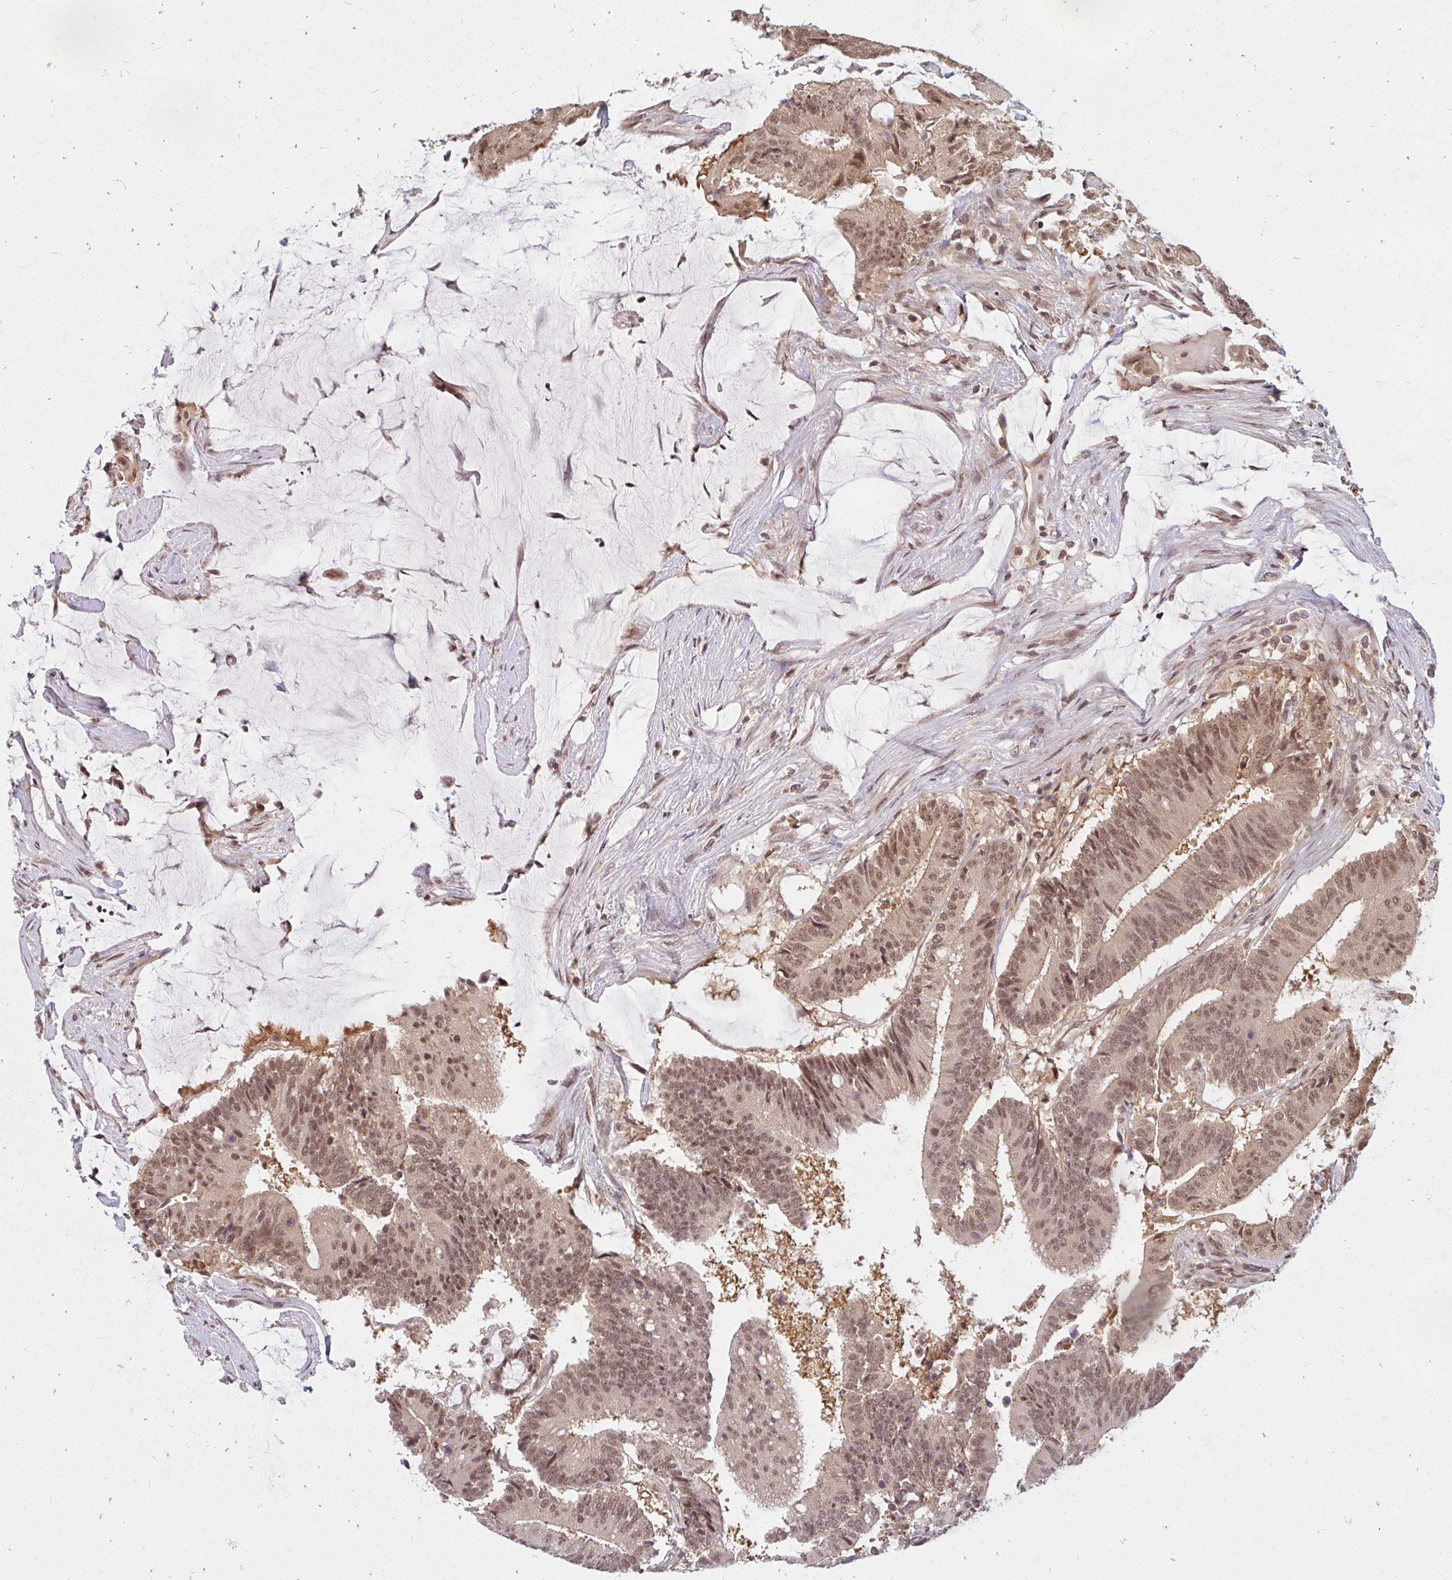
{"staining": {"intensity": "moderate", "quantity": ">75%", "location": "nuclear"}, "tissue": "colorectal cancer", "cell_type": "Tumor cells", "image_type": "cancer", "snomed": [{"axis": "morphology", "description": "Adenocarcinoma, NOS"}, {"axis": "topography", "description": "Colon"}], "caption": "A brown stain shows moderate nuclear positivity of a protein in human colorectal adenocarcinoma tumor cells.", "gene": "GTF3C6", "patient": {"sex": "female", "age": 43}}